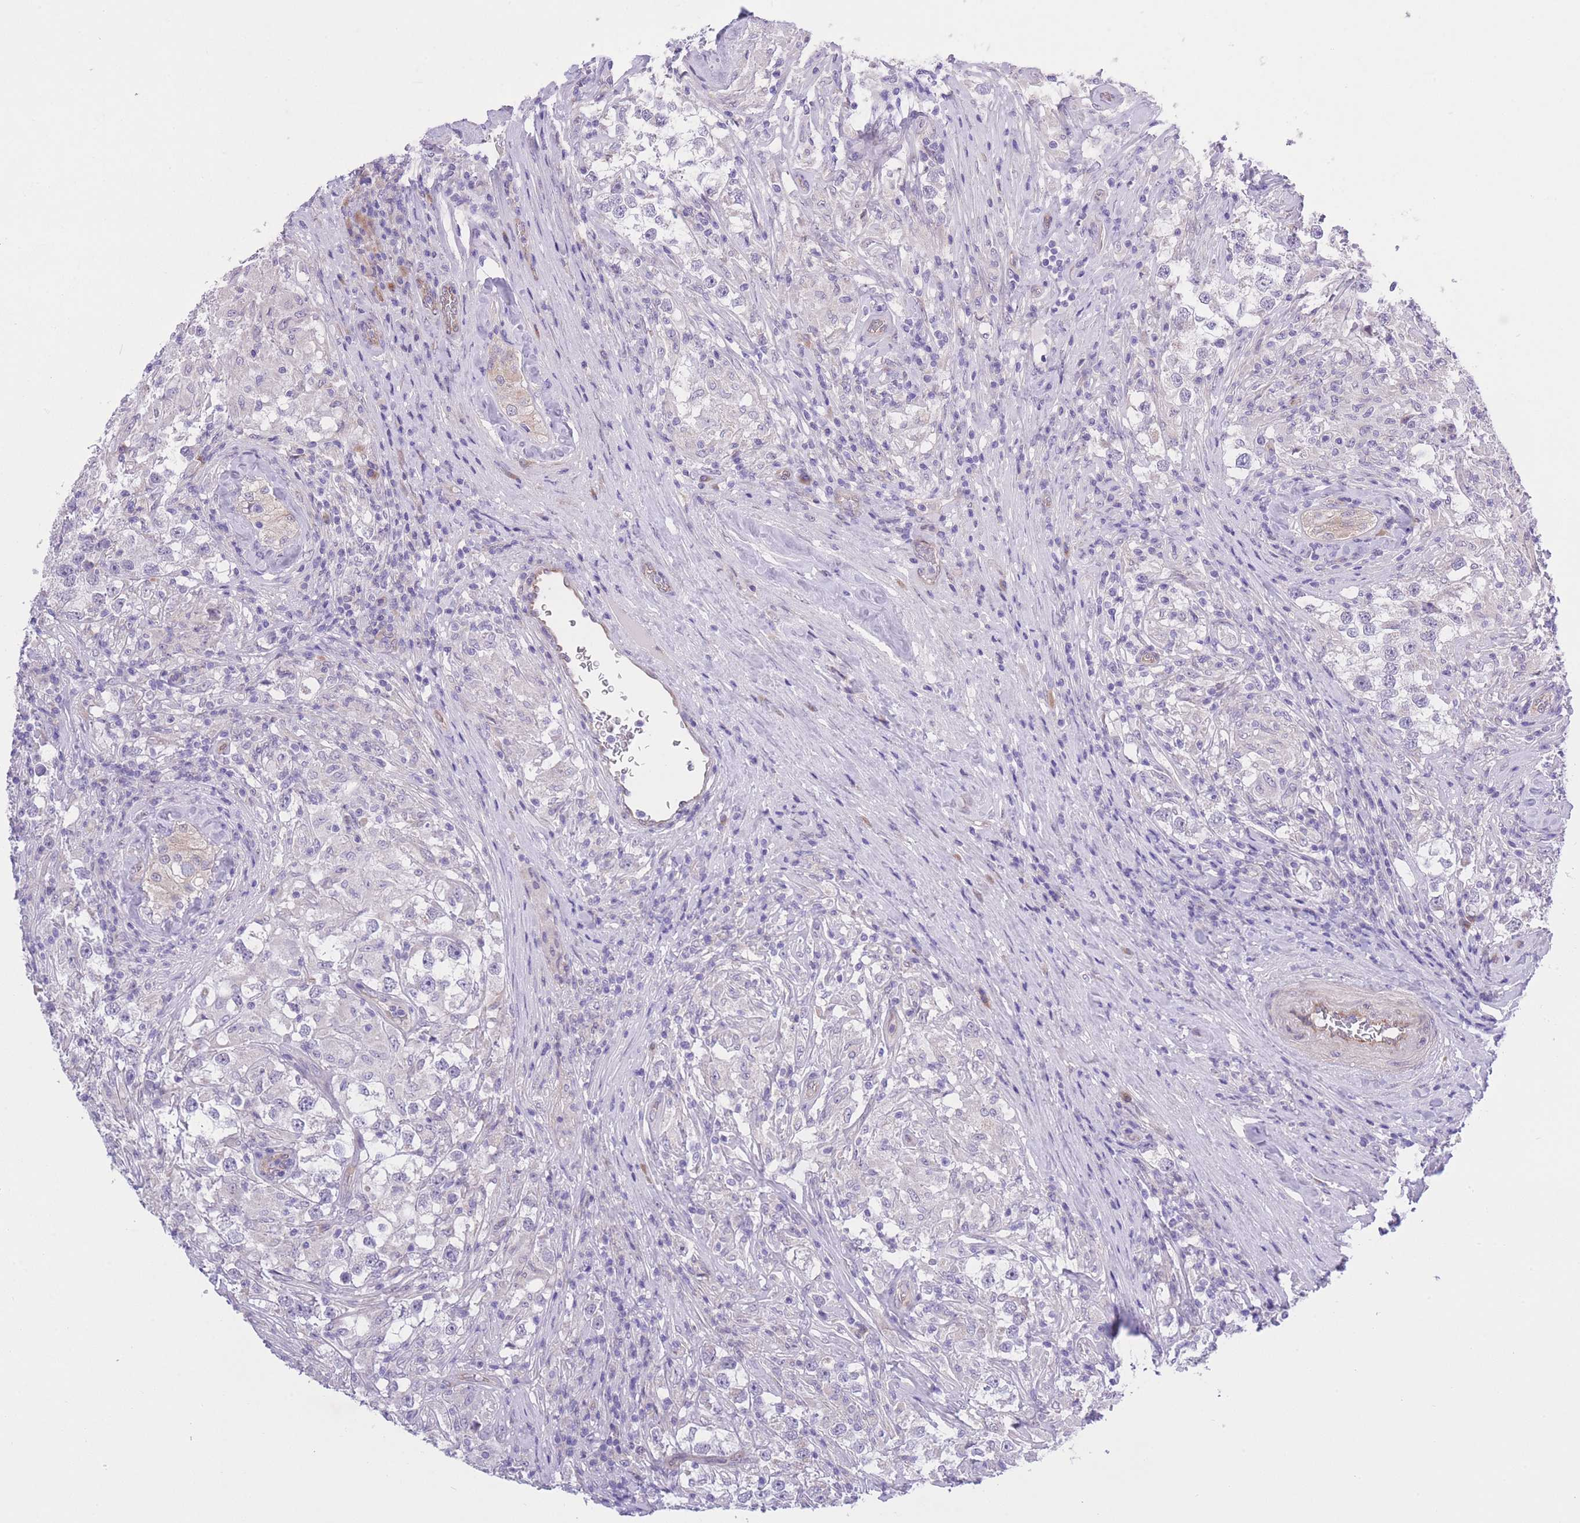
{"staining": {"intensity": "negative", "quantity": "none", "location": "none"}, "tissue": "testis cancer", "cell_type": "Tumor cells", "image_type": "cancer", "snomed": [{"axis": "morphology", "description": "Seminoma, NOS"}, {"axis": "topography", "description": "Testis"}], "caption": "Immunohistochemical staining of testis seminoma shows no significant positivity in tumor cells.", "gene": "WWOX", "patient": {"sex": "male", "age": 46}}